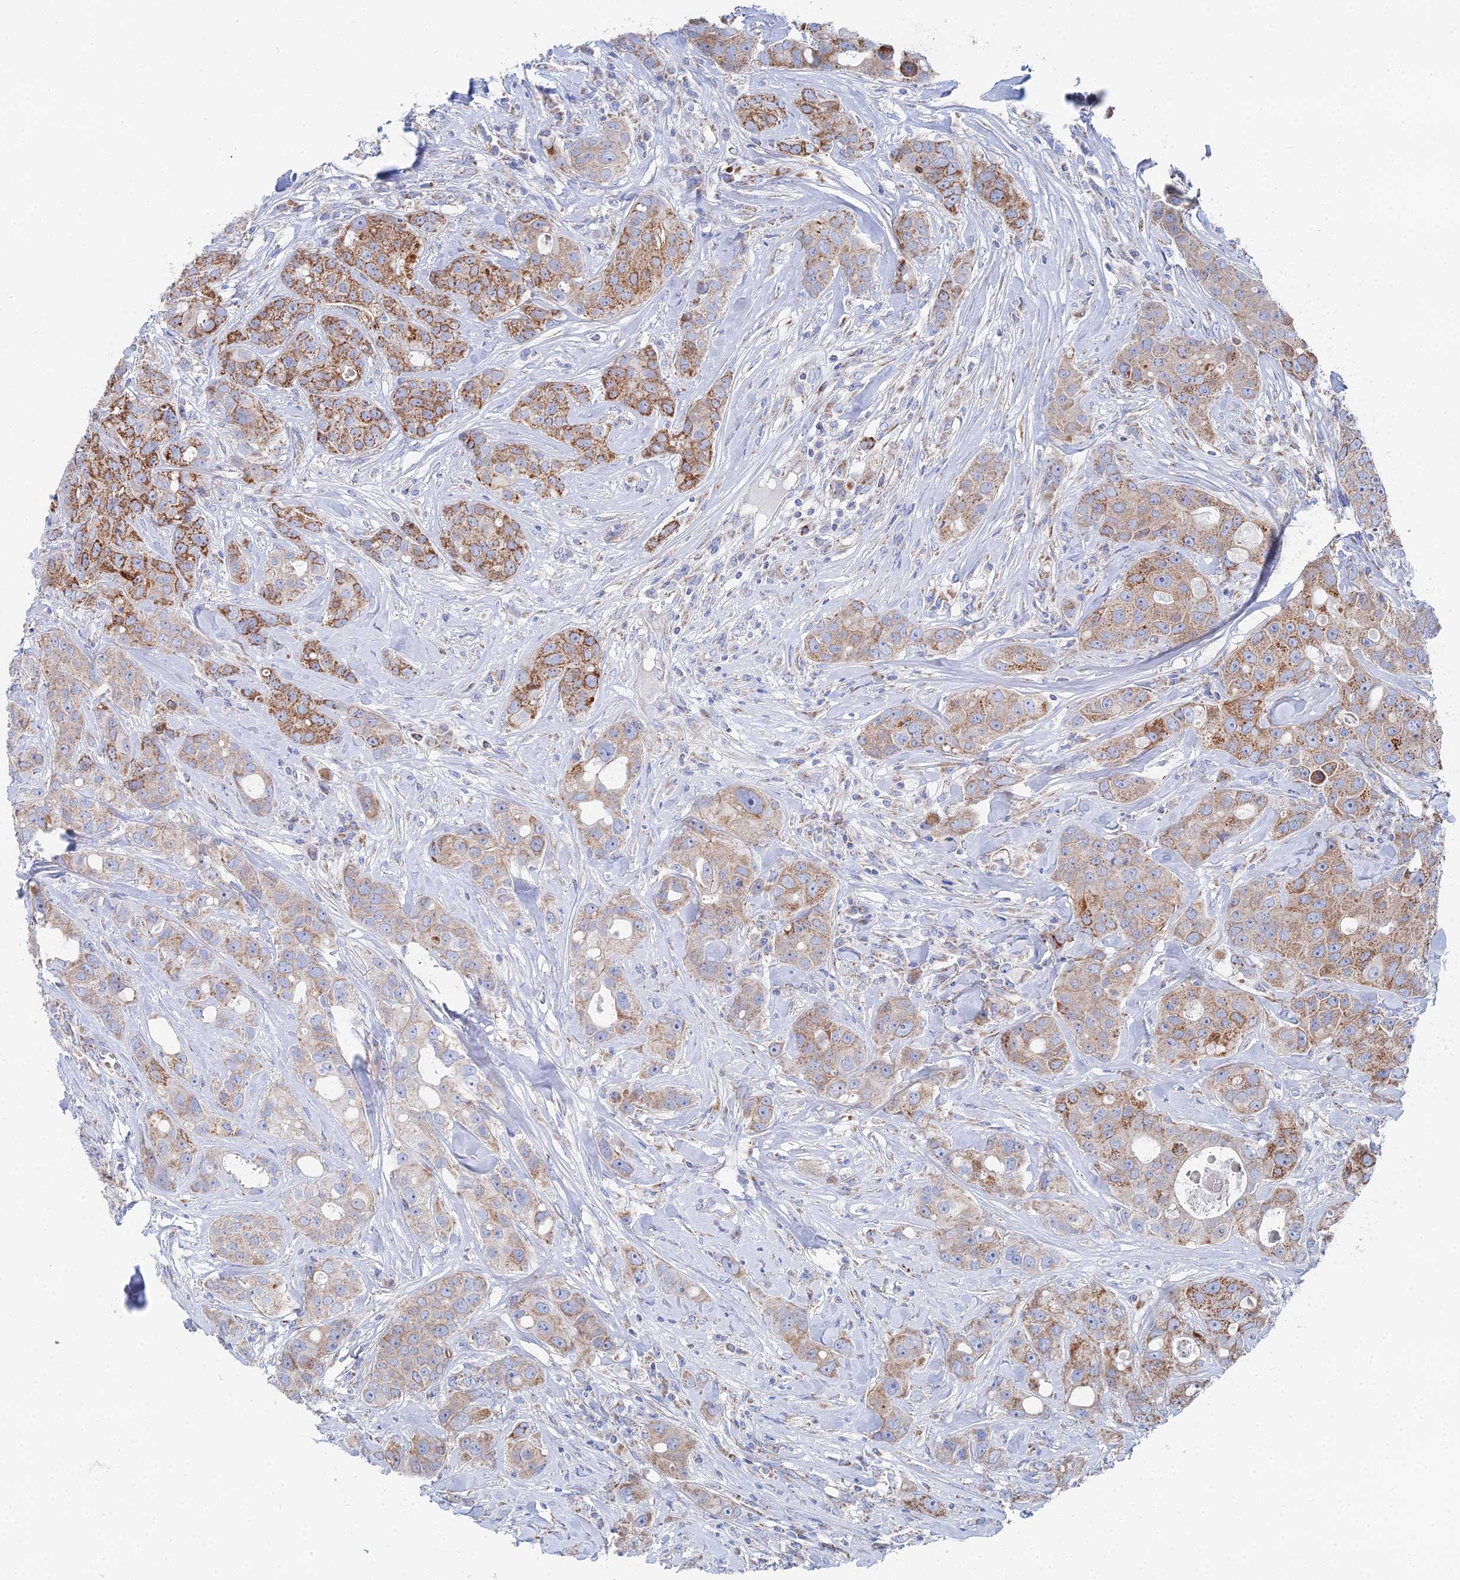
{"staining": {"intensity": "moderate", "quantity": ">75%", "location": "cytoplasmic/membranous"}, "tissue": "breast cancer", "cell_type": "Tumor cells", "image_type": "cancer", "snomed": [{"axis": "morphology", "description": "Duct carcinoma"}, {"axis": "topography", "description": "Breast"}], "caption": "Protein expression by IHC displays moderate cytoplasmic/membranous positivity in approximately >75% of tumor cells in breast cancer (intraductal carcinoma).", "gene": "IFT80", "patient": {"sex": "female", "age": 43}}